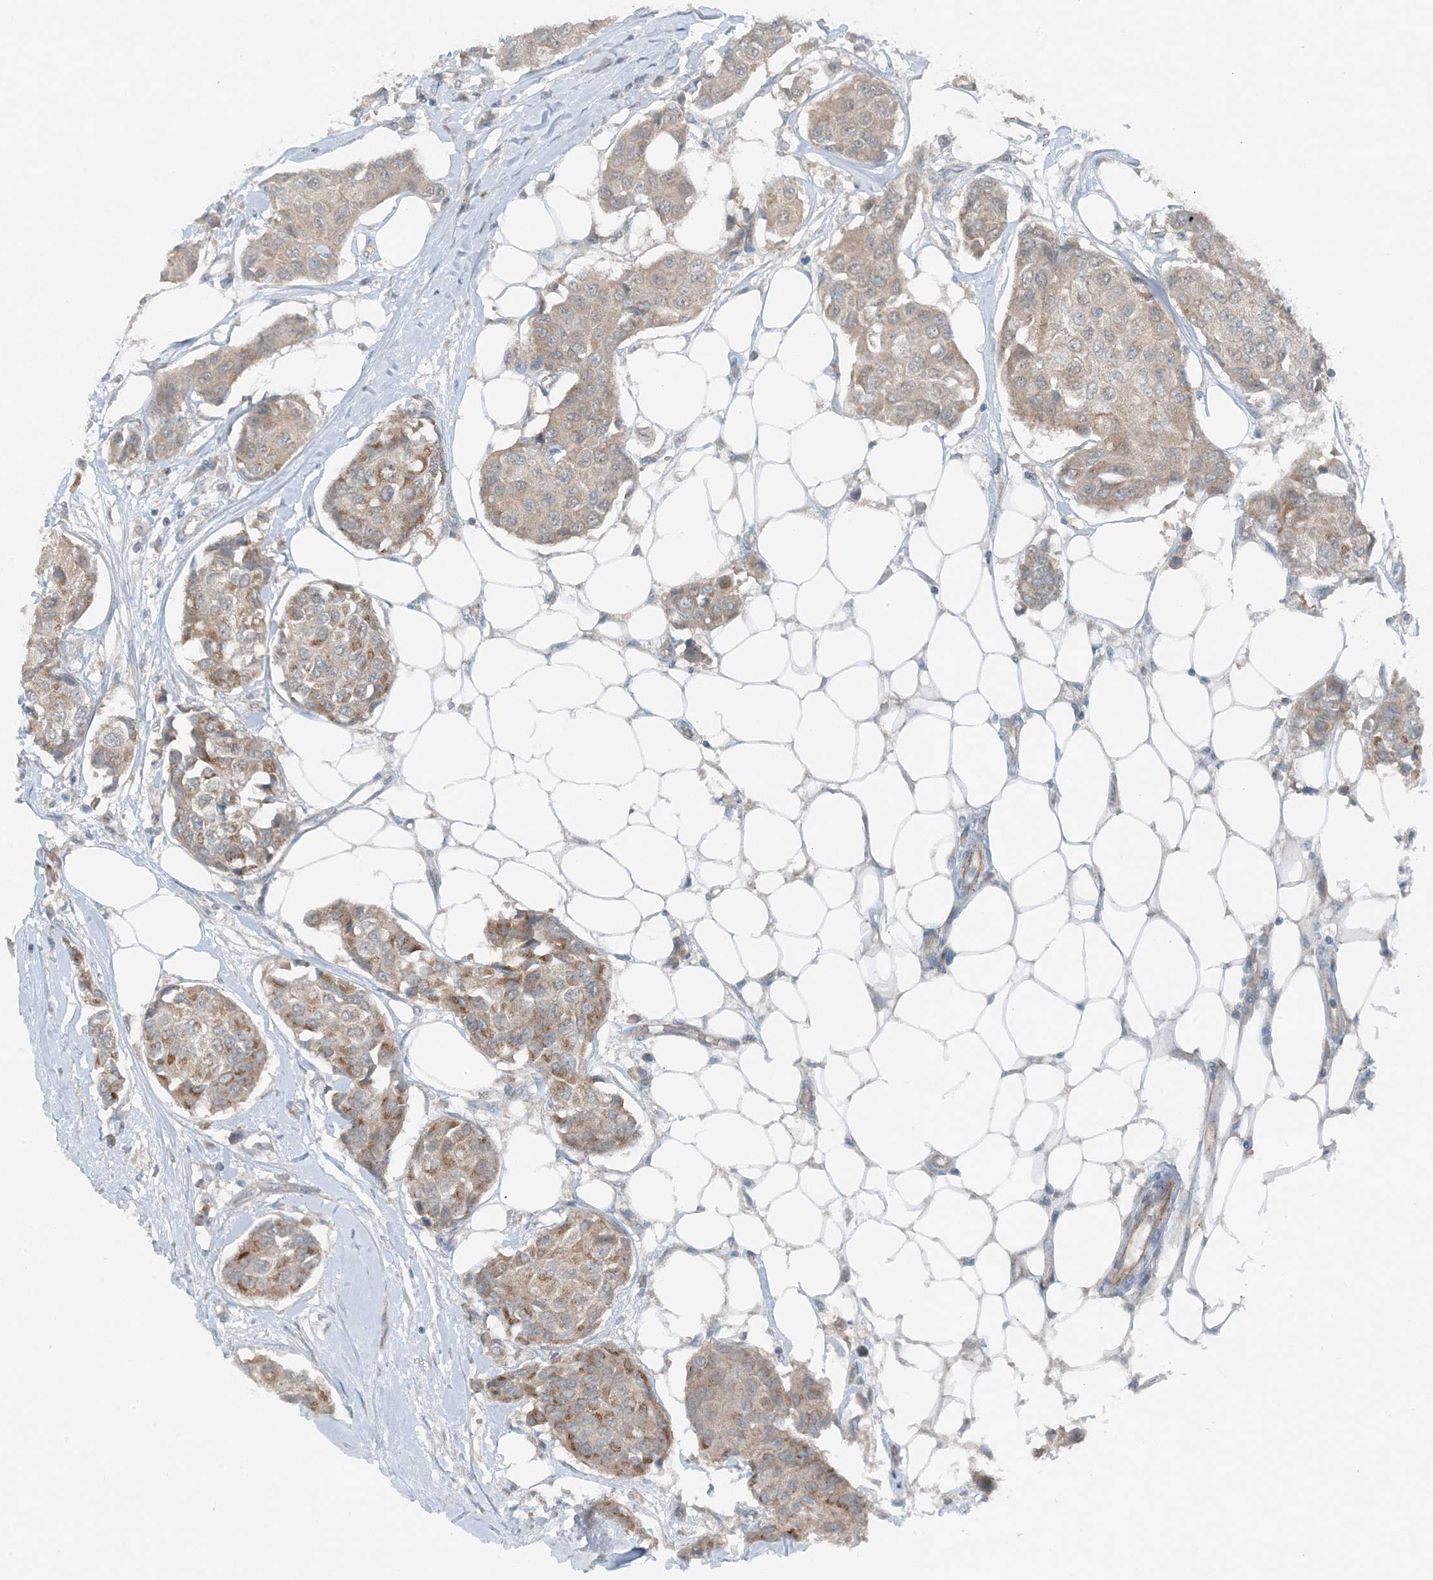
{"staining": {"intensity": "moderate", "quantity": "25%-75%", "location": "cytoplasmic/membranous"}, "tissue": "breast cancer", "cell_type": "Tumor cells", "image_type": "cancer", "snomed": [{"axis": "morphology", "description": "Duct carcinoma"}, {"axis": "topography", "description": "Breast"}], "caption": "DAB (3,3'-diaminobenzidine) immunohistochemical staining of breast cancer (intraductal carcinoma) displays moderate cytoplasmic/membranous protein expression in approximately 25%-75% of tumor cells.", "gene": "MITD1", "patient": {"sex": "female", "age": 80}}